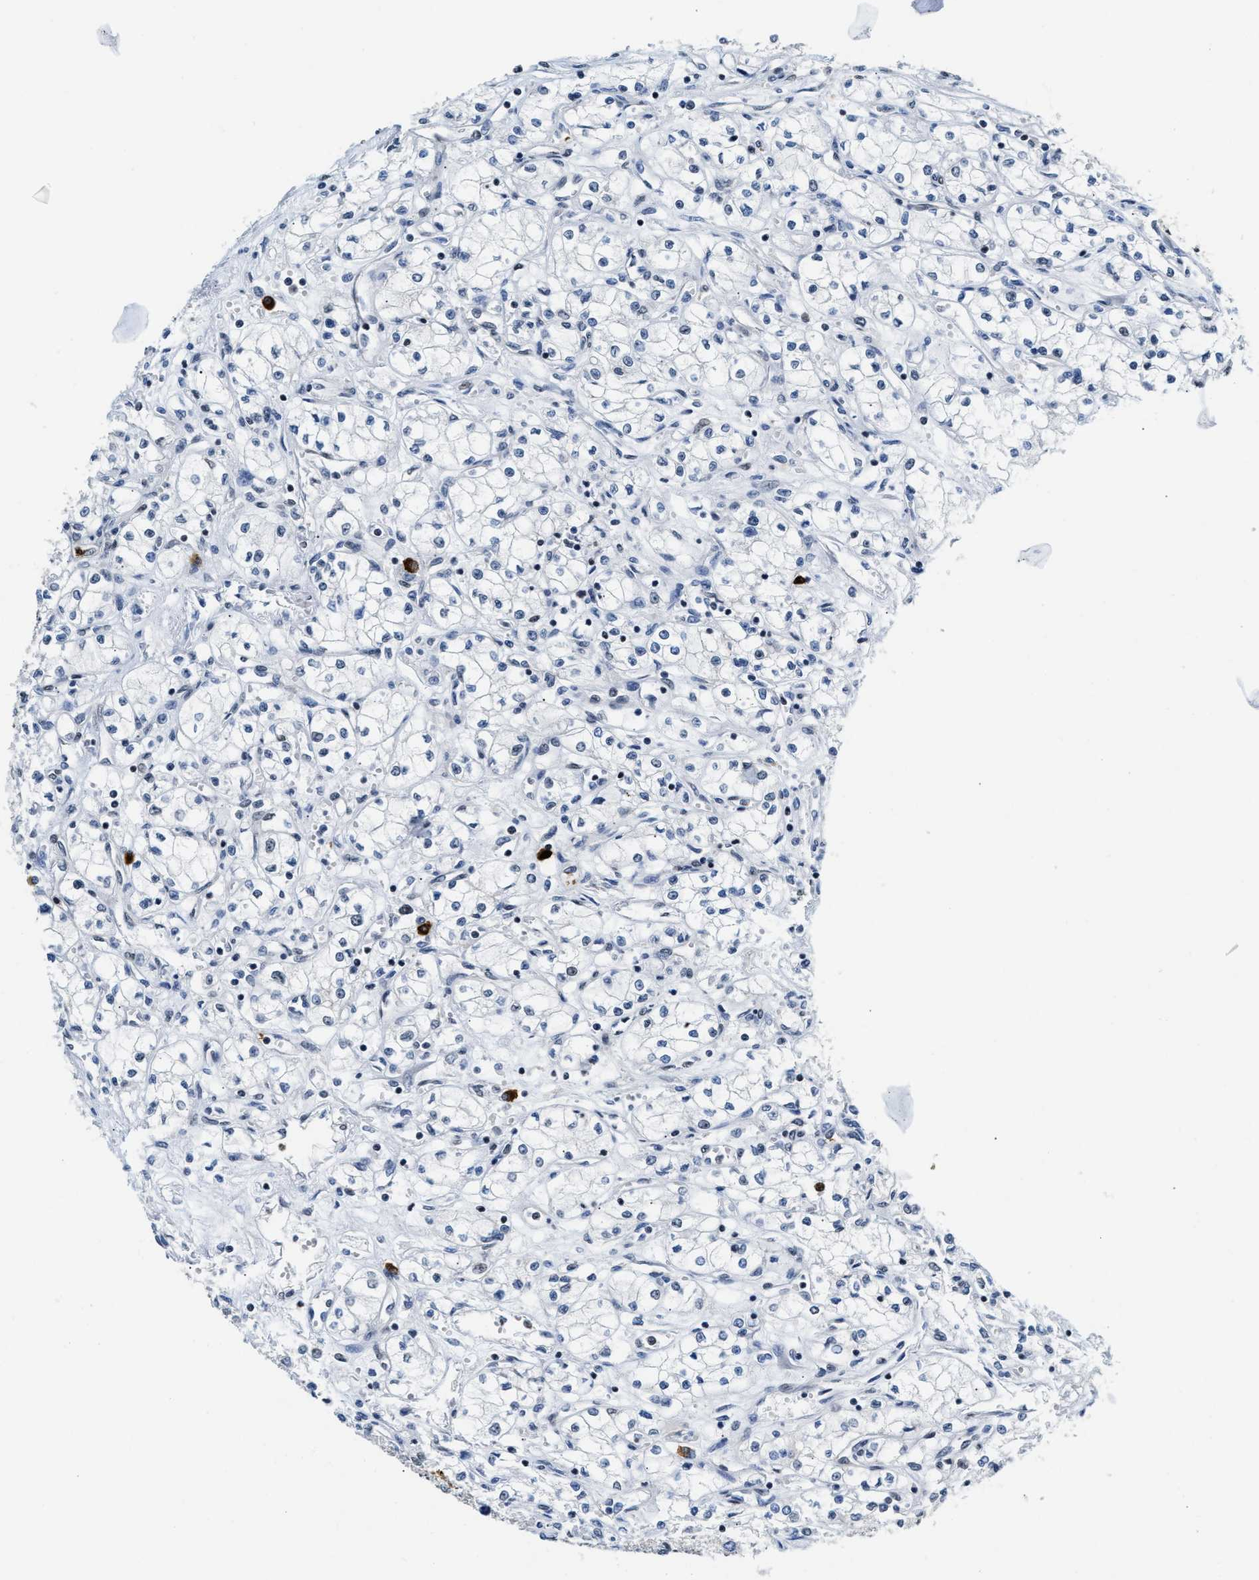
{"staining": {"intensity": "negative", "quantity": "none", "location": "none"}, "tissue": "renal cancer", "cell_type": "Tumor cells", "image_type": "cancer", "snomed": [{"axis": "morphology", "description": "Normal tissue, NOS"}, {"axis": "morphology", "description": "Adenocarcinoma, NOS"}, {"axis": "topography", "description": "Kidney"}], "caption": "Tumor cells show no significant positivity in renal cancer (adenocarcinoma).", "gene": "CCNDBP1", "patient": {"sex": "male", "age": 59}}